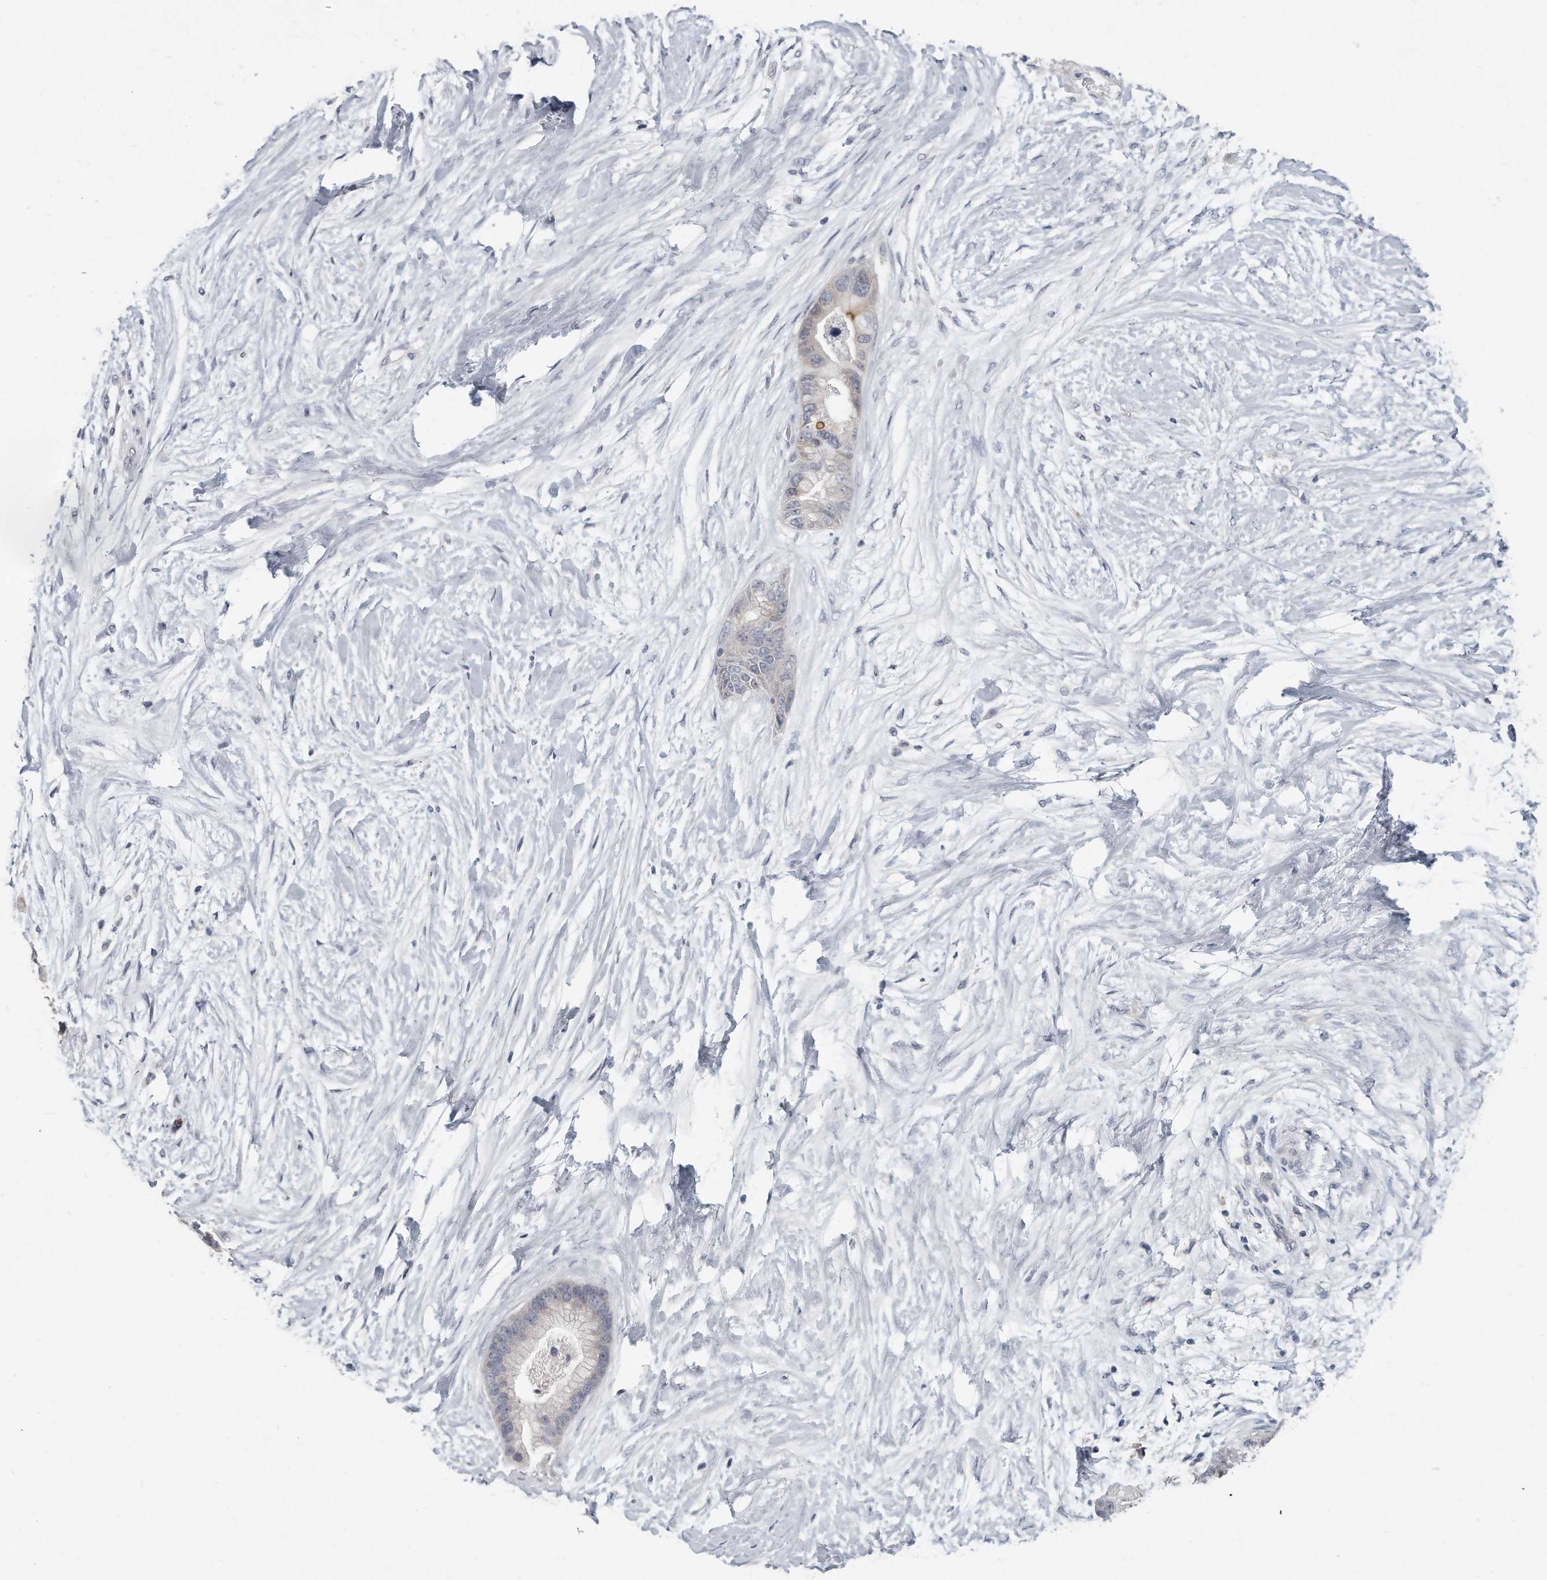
{"staining": {"intensity": "negative", "quantity": "none", "location": "none"}, "tissue": "pancreatic cancer", "cell_type": "Tumor cells", "image_type": "cancer", "snomed": [{"axis": "morphology", "description": "Adenocarcinoma, NOS"}, {"axis": "topography", "description": "Pancreas"}], "caption": "Immunohistochemistry (IHC) photomicrograph of neoplastic tissue: human pancreatic adenocarcinoma stained with DAB (3,3'-diaminobenzidine) exhibits no significant protein expression in tumor cells.", "gene": "KLHL7", "patient": {"sex": "male", "age": 53}}